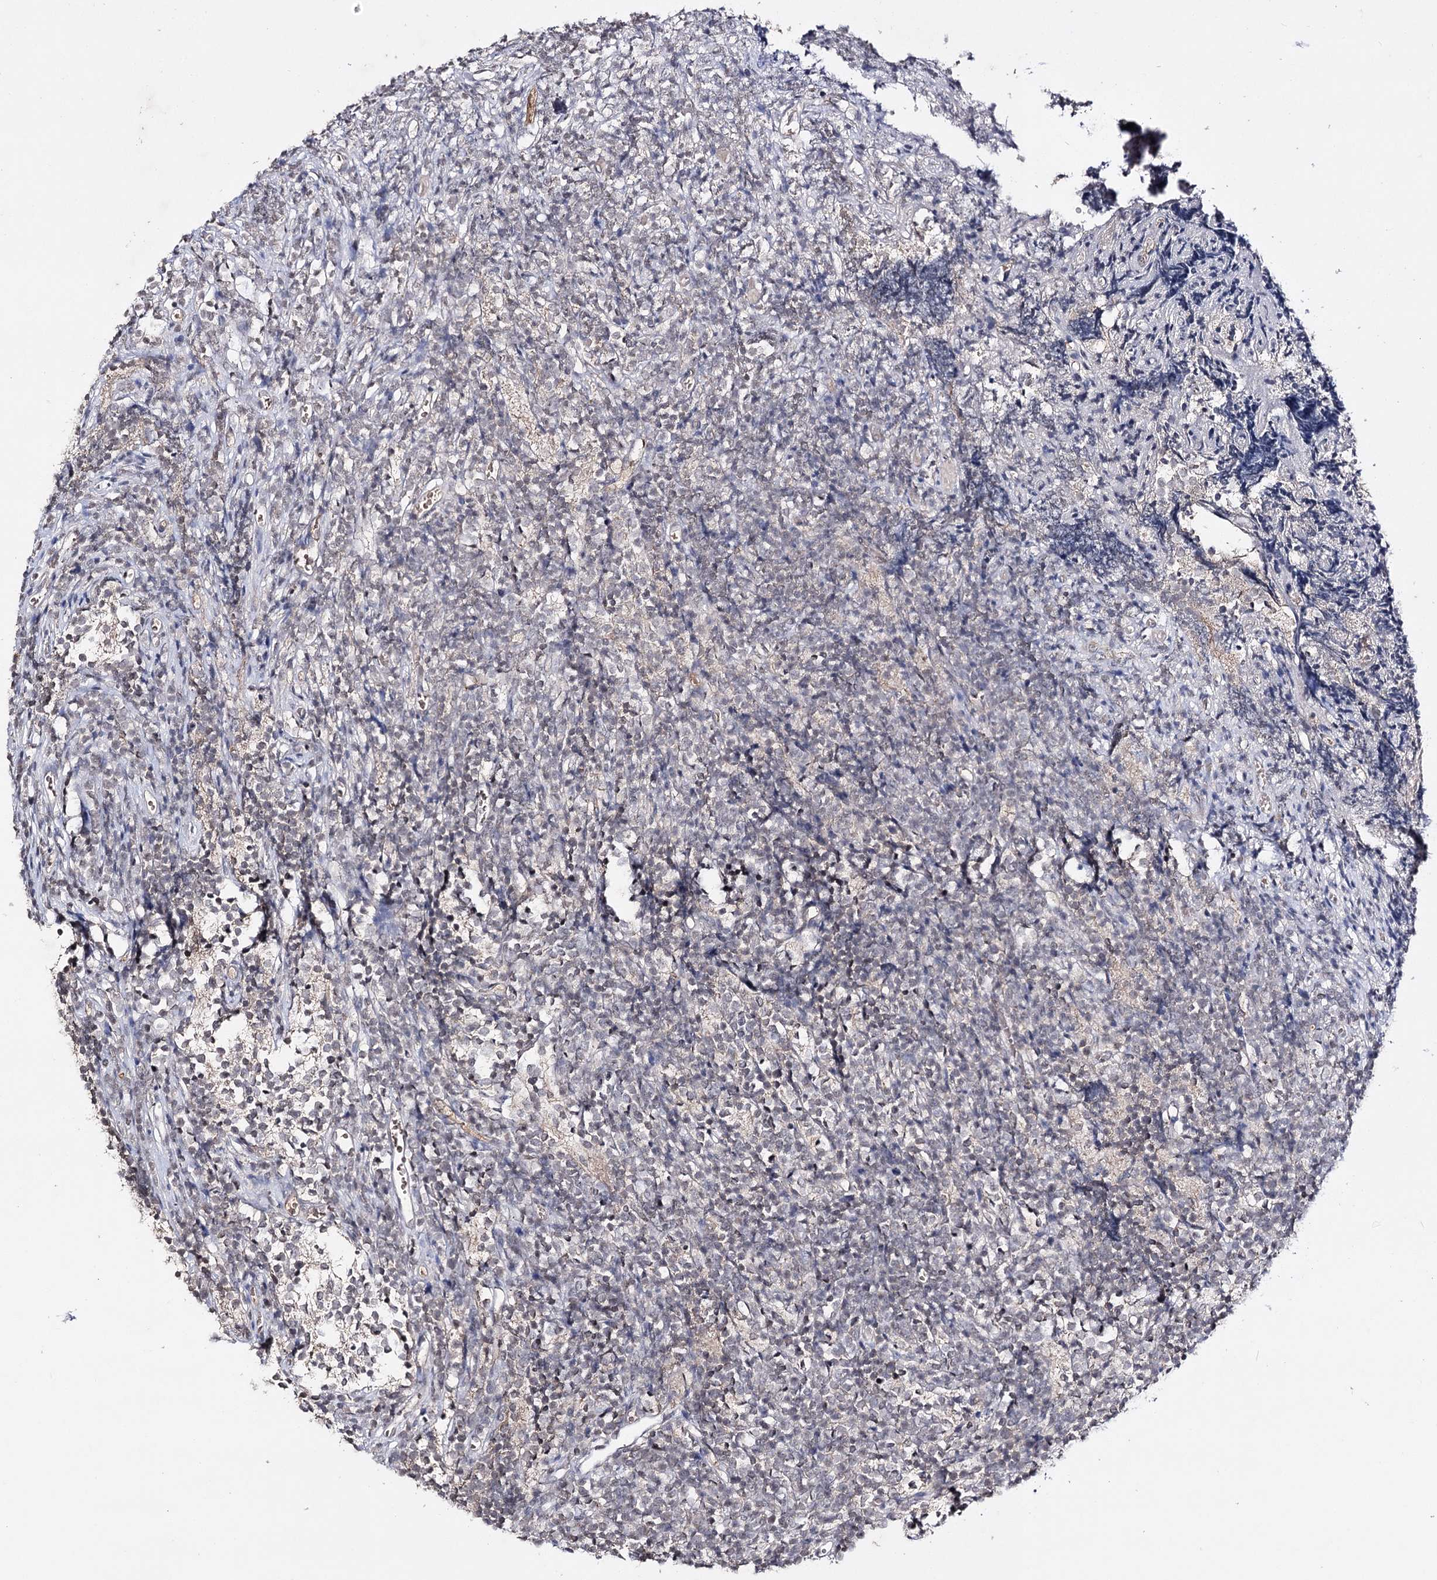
{"staining": {"intensity": "negative", "quantity": "none", "location": "none"}, "tissue": "glioma", "cell_type": "Tumor cells", "image_type": "cancer", "snomed": [{"axis": "morphology", "description": "Glioma, malignant, Low grade"}, {"axis": "topography", "description": "Brain"}], "caption": "DAB (3,3'-diaminobenzidine) immunohistochemical staining of glioma demonstrates no significant positivity in tumor cells.", "gene": "SYNGR3", "patient": {"sex": "female", "age": 1}}